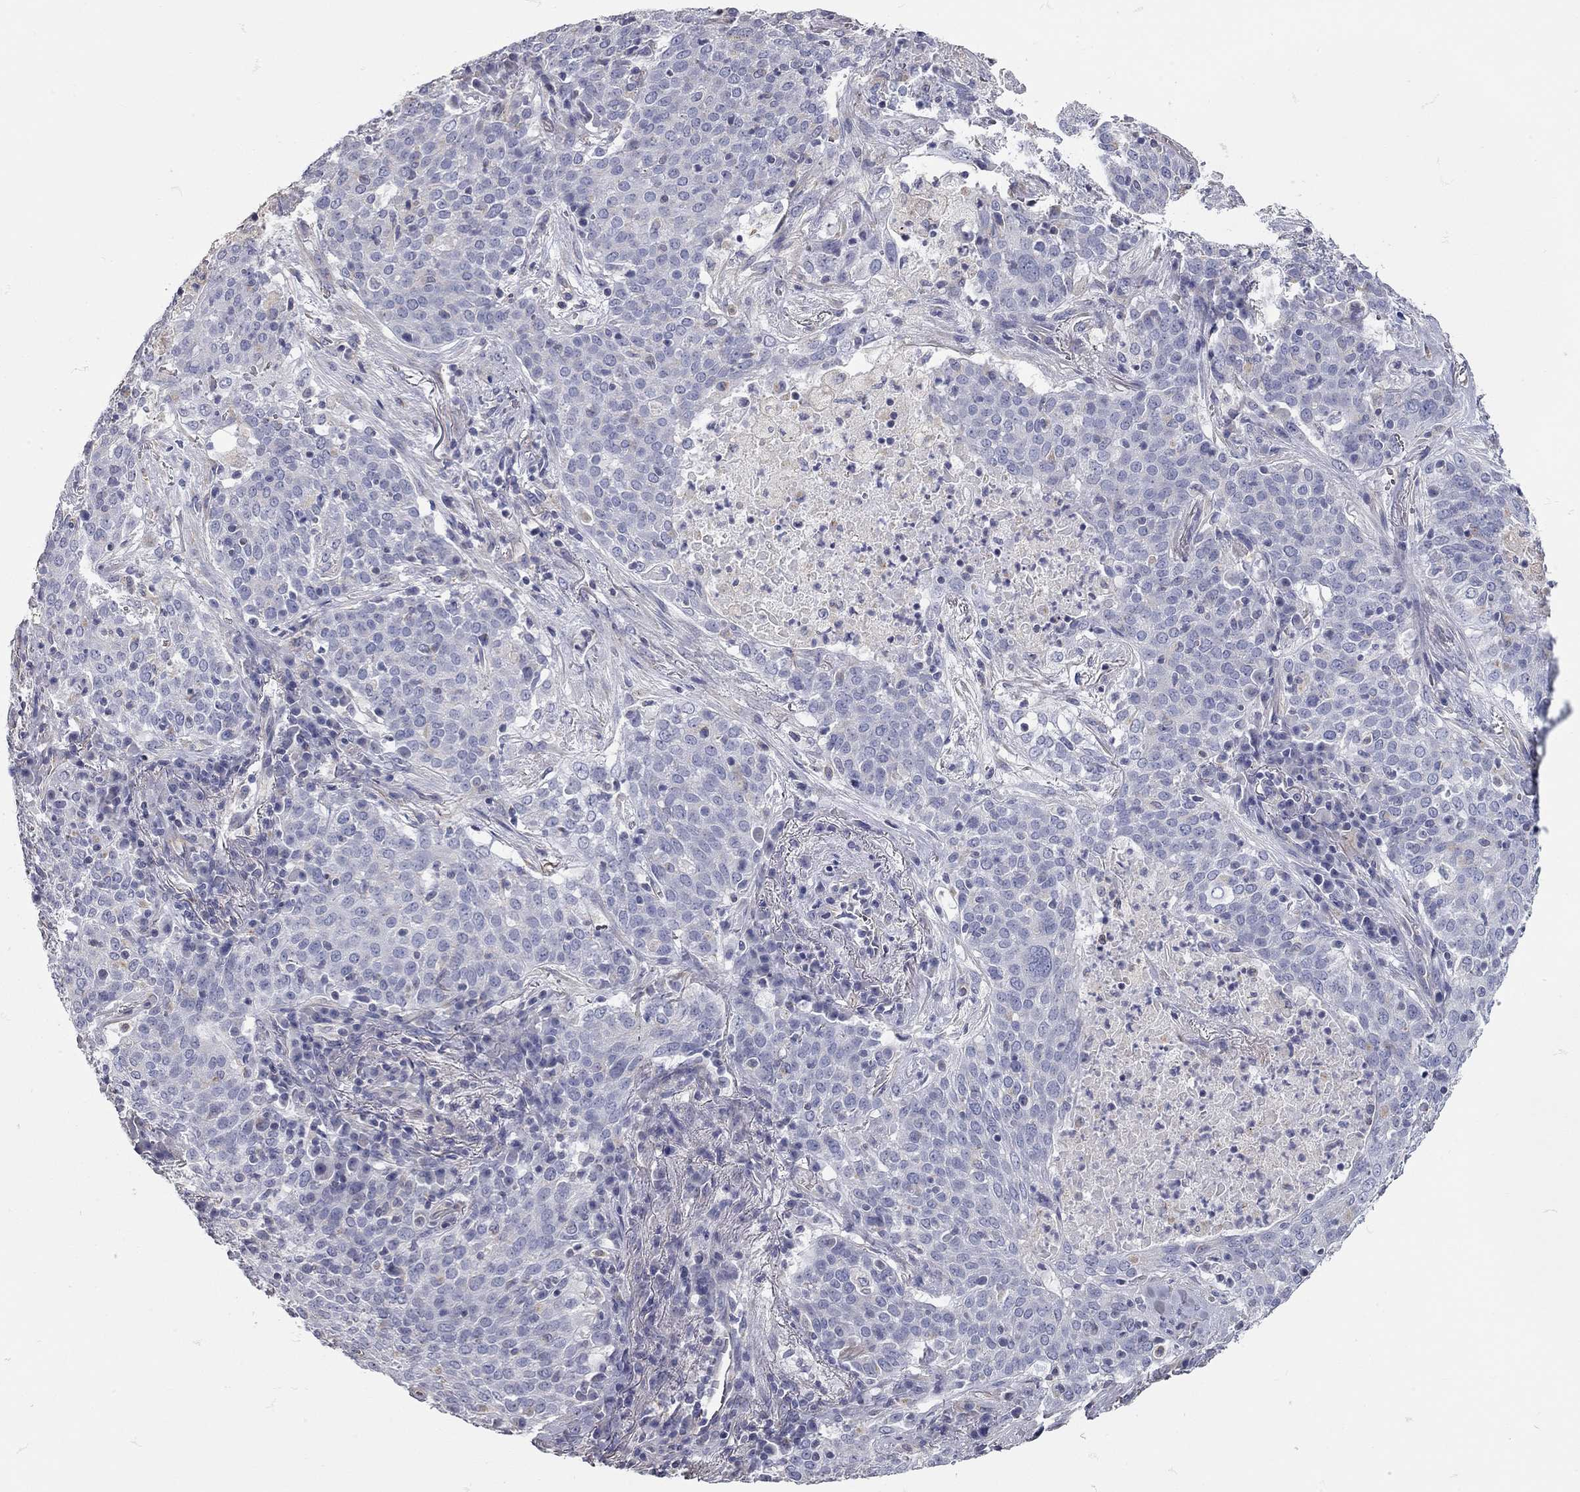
{"staining": {"intensity": "negative", "quantity": "none", "location": "none"}, "tissue": "lung cancer", "cell_type": "Tumor cells", "image_type": "cancer", "snomed": [{"axis": "morphology", "description": "Squamous cell carcinoma, NOS"}, {"axis": "topography", "description": "Lung"}], "caption": "Immunohistochemistry (IHC) photomicrograph of neoplastic tissue: human lung cancer (squamous cell carcinoma) stained with DAB demonstrates no significant protein expression in tumor cells.", "gene": "C10orf90", "patient": {"sex": "male", "age": 82}}